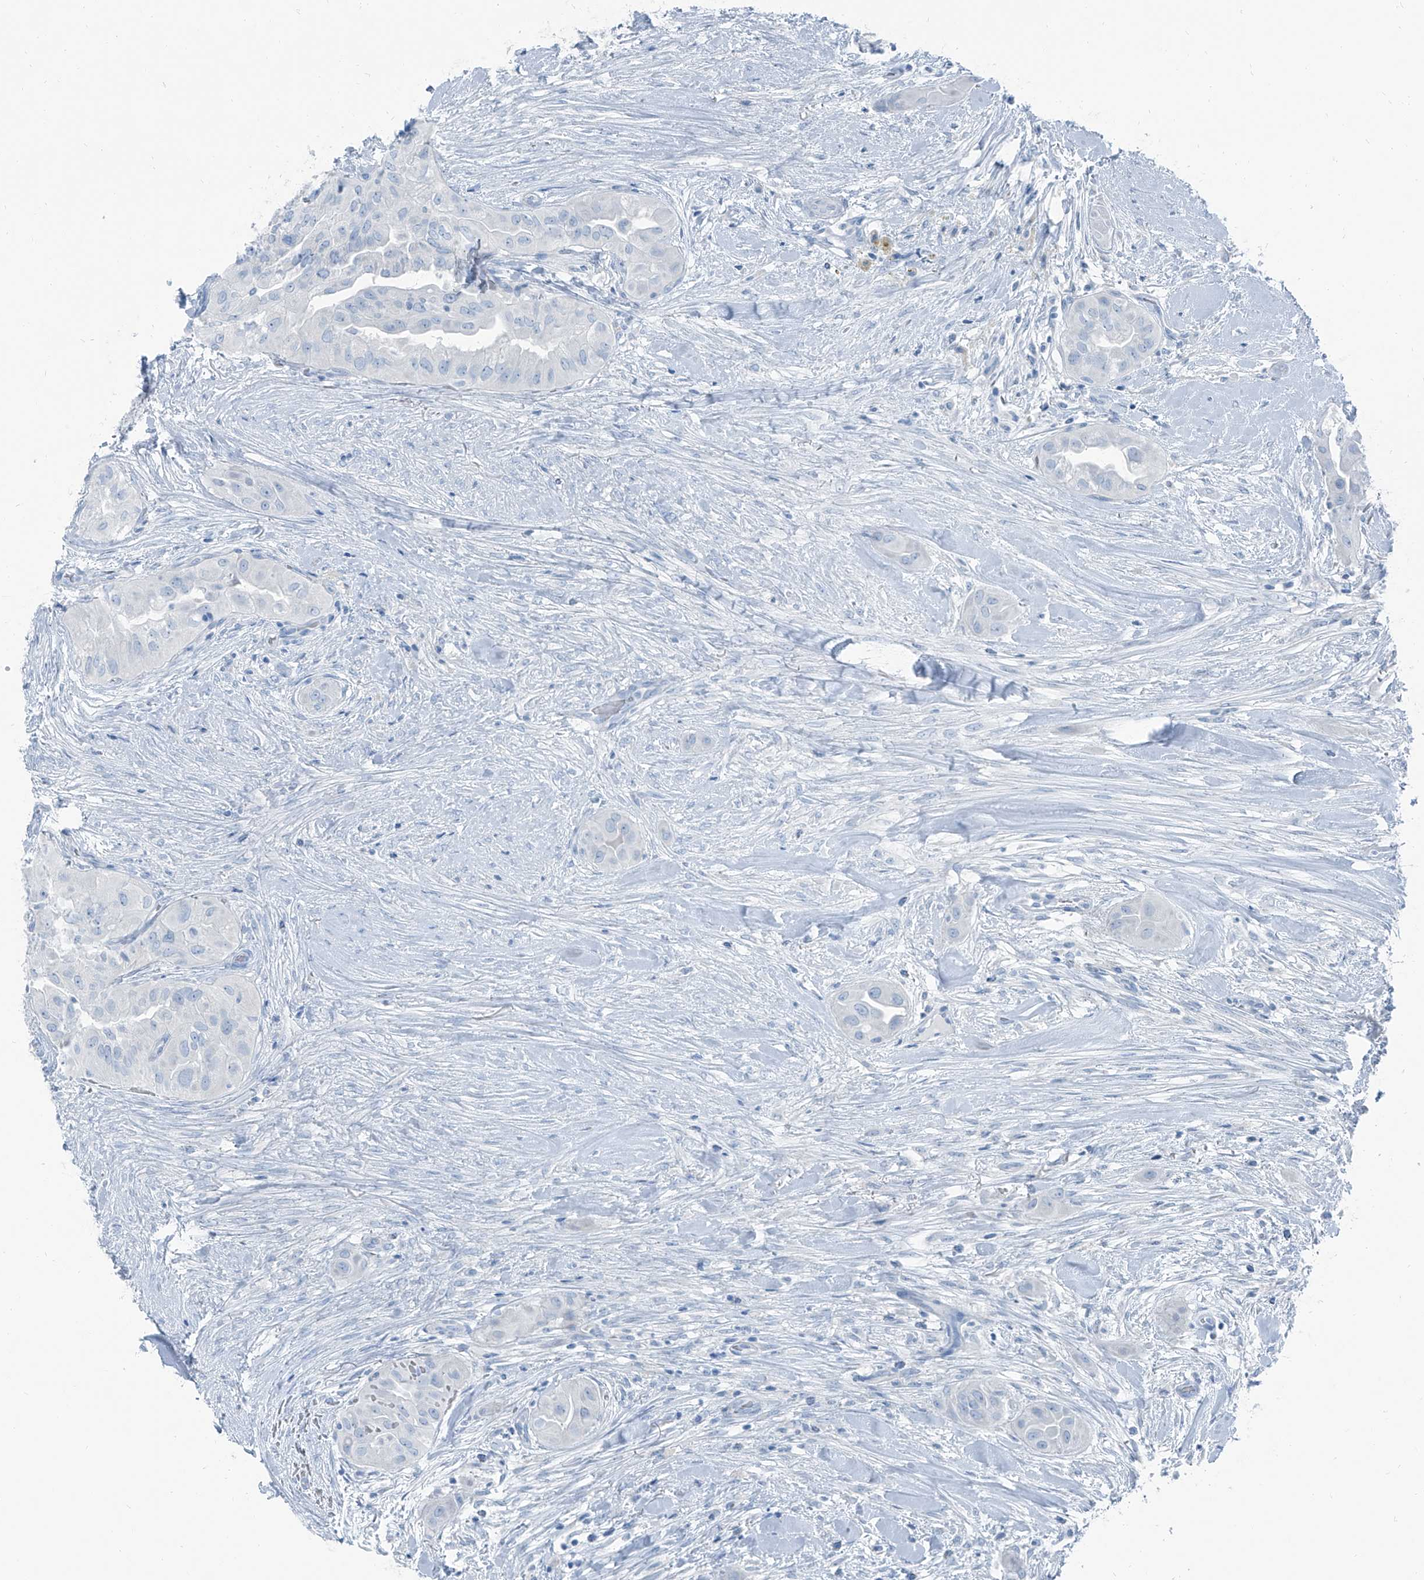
{"staining": {"intensity": "negative", "quantity": "none", "location": "none"}, "tissue": "thyroid cancer", "cell_type": "Tumor cells", "image_type": "cancer", "snomed": [{"axis": "morphology", "description": "Papillary adenocarcinoma, NOS"}, {"axis": "topography", "description": "Thyroid gland"}], "caption": "A histopathology image of papillary adenocarcinoma (thyroid) stained for a protein demonstrates no brown staining in tumor cells. Nuclei are stained in blue.", "gene": "RGN", "patient": {"sex": "female", "age": 59}}